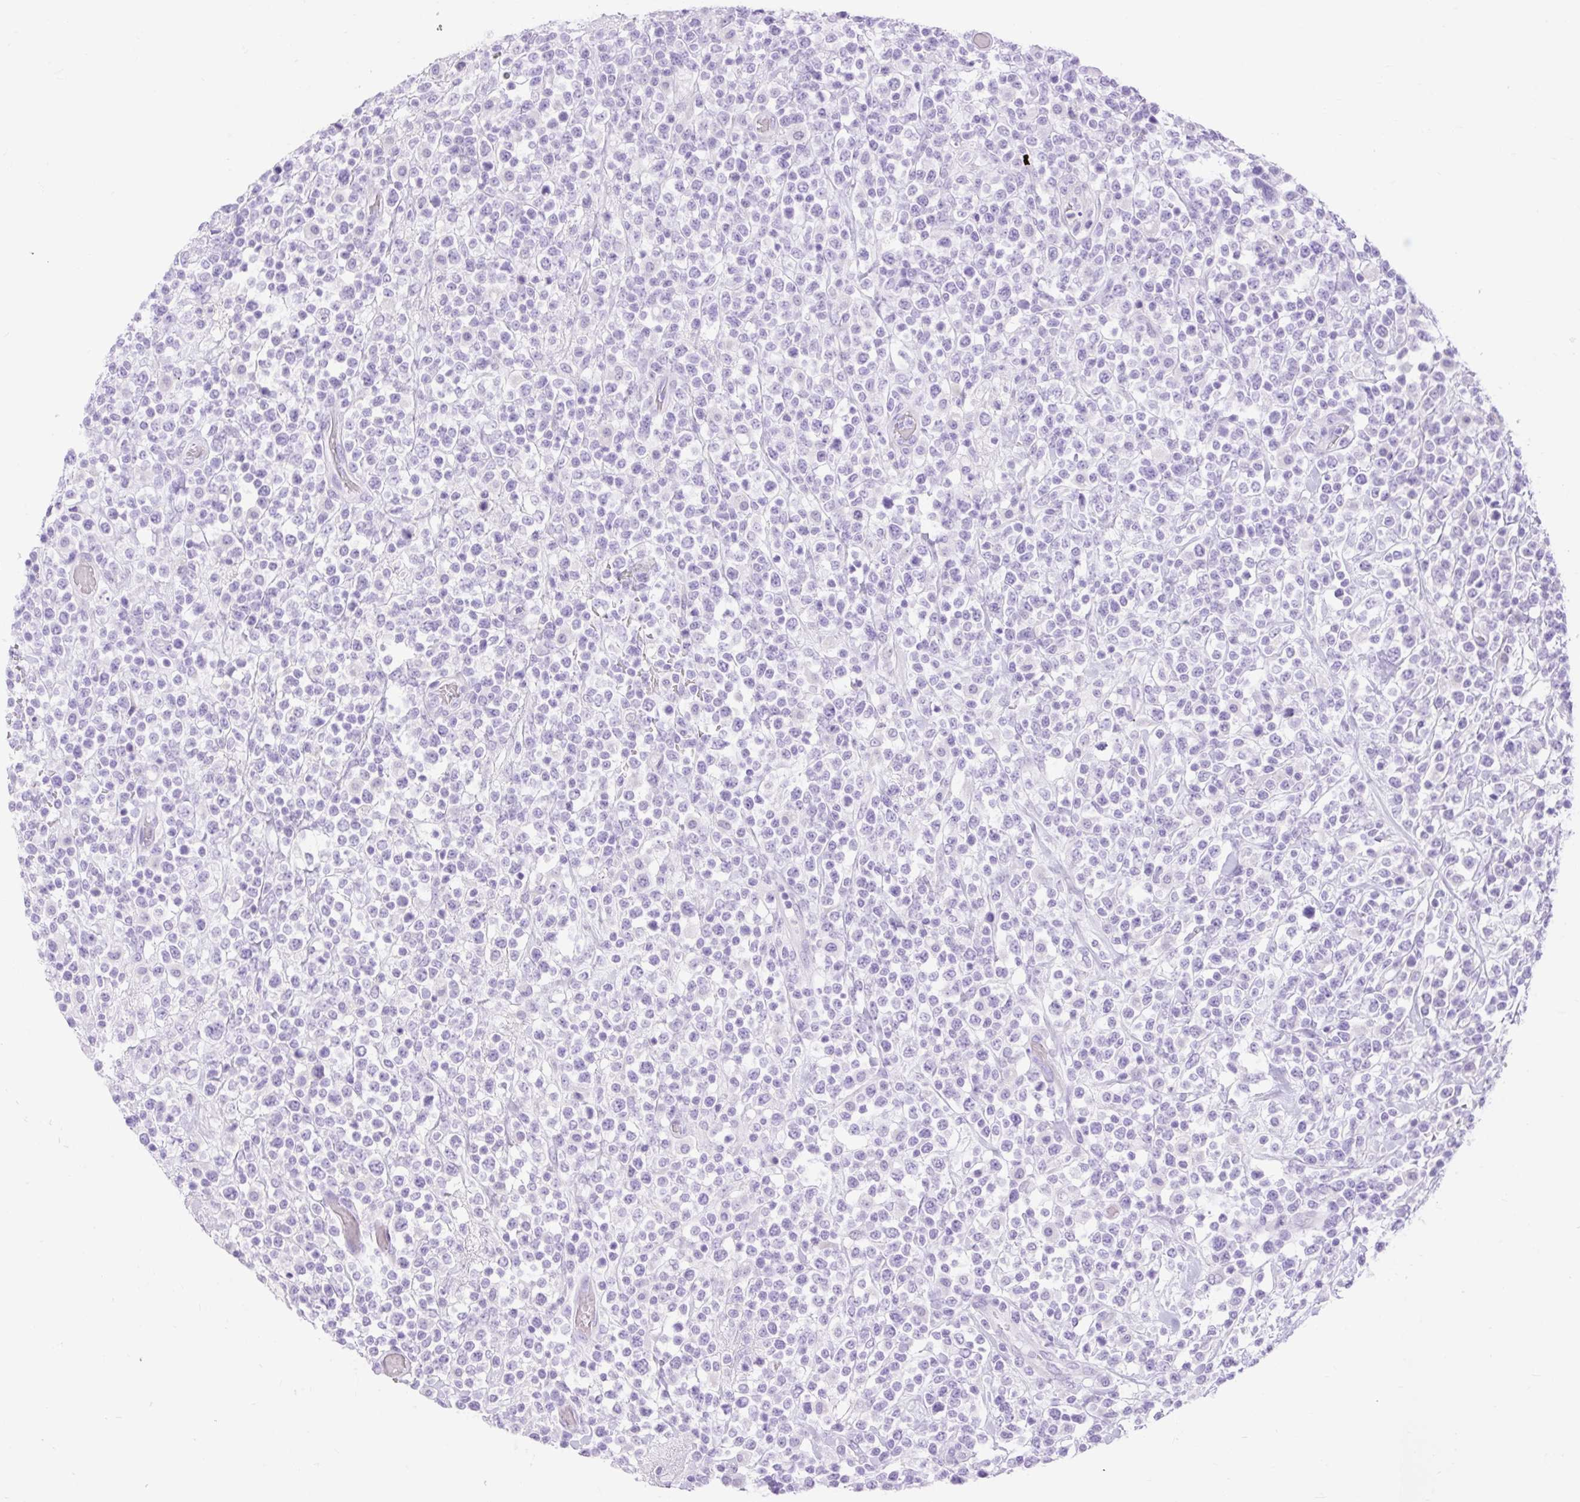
{"staining": {"intensity": "negative", "quantity": "none", "location": "none"}, "tissue": "lymphoma", "cell_type": "Tumor cells", "image_type": "cancer", "snomed": [{"axis": "morphology", "description": "Malignant lymphoma, non-Hodgkin's type, High grade"}, {"axis": "topography", "description": "Colon"}], "caption": "Immunohistochemical staining of lymphoma displays no significant positivity in tumor cells.", "gene": "SLC25A40", "patient": {"sex": "female", "age": 53}}